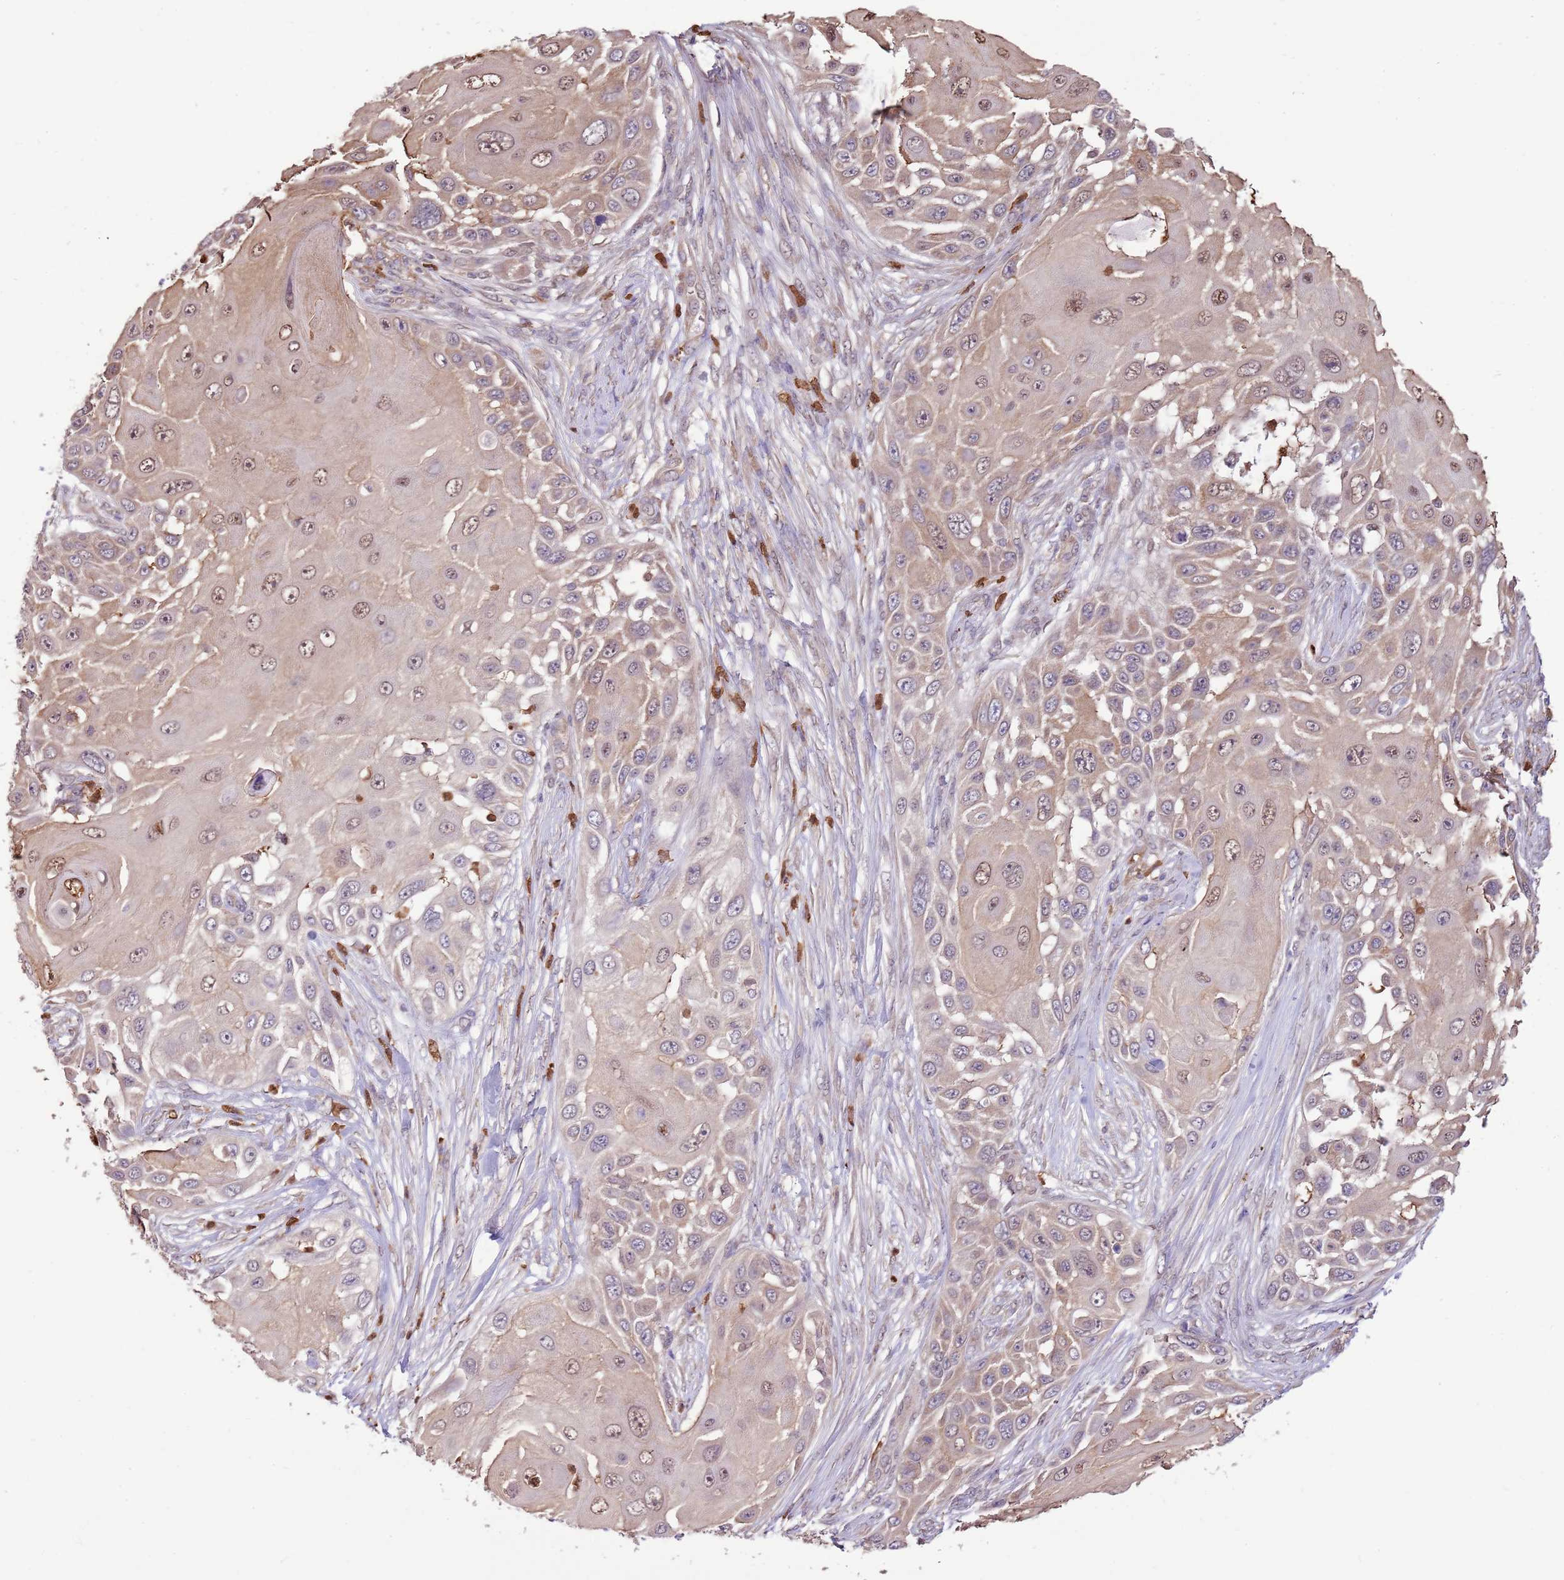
{"staining": {"intensity": "moderate", "quantity": "<25%", "location": "cytoplasmic/membranous,nuclear"}, "tissue": "skin cancer", "cell_type": "Tumor cells", "image_type": "cancer", "snomed": [{"axis": "morphology", "description": "Squamous cell carcinoma, NOS"}, {"axis": "topography", "description": "Skin"}], "caption": "Brown immunohistochemical staining in human skin squamous cell carcinoma shows moderate cytoplasmic/membranous and nuclear positivity in about <25% of tumor cells.", "gene": "AMIGO1", "patient": {"sex": "female", "age": 44}}